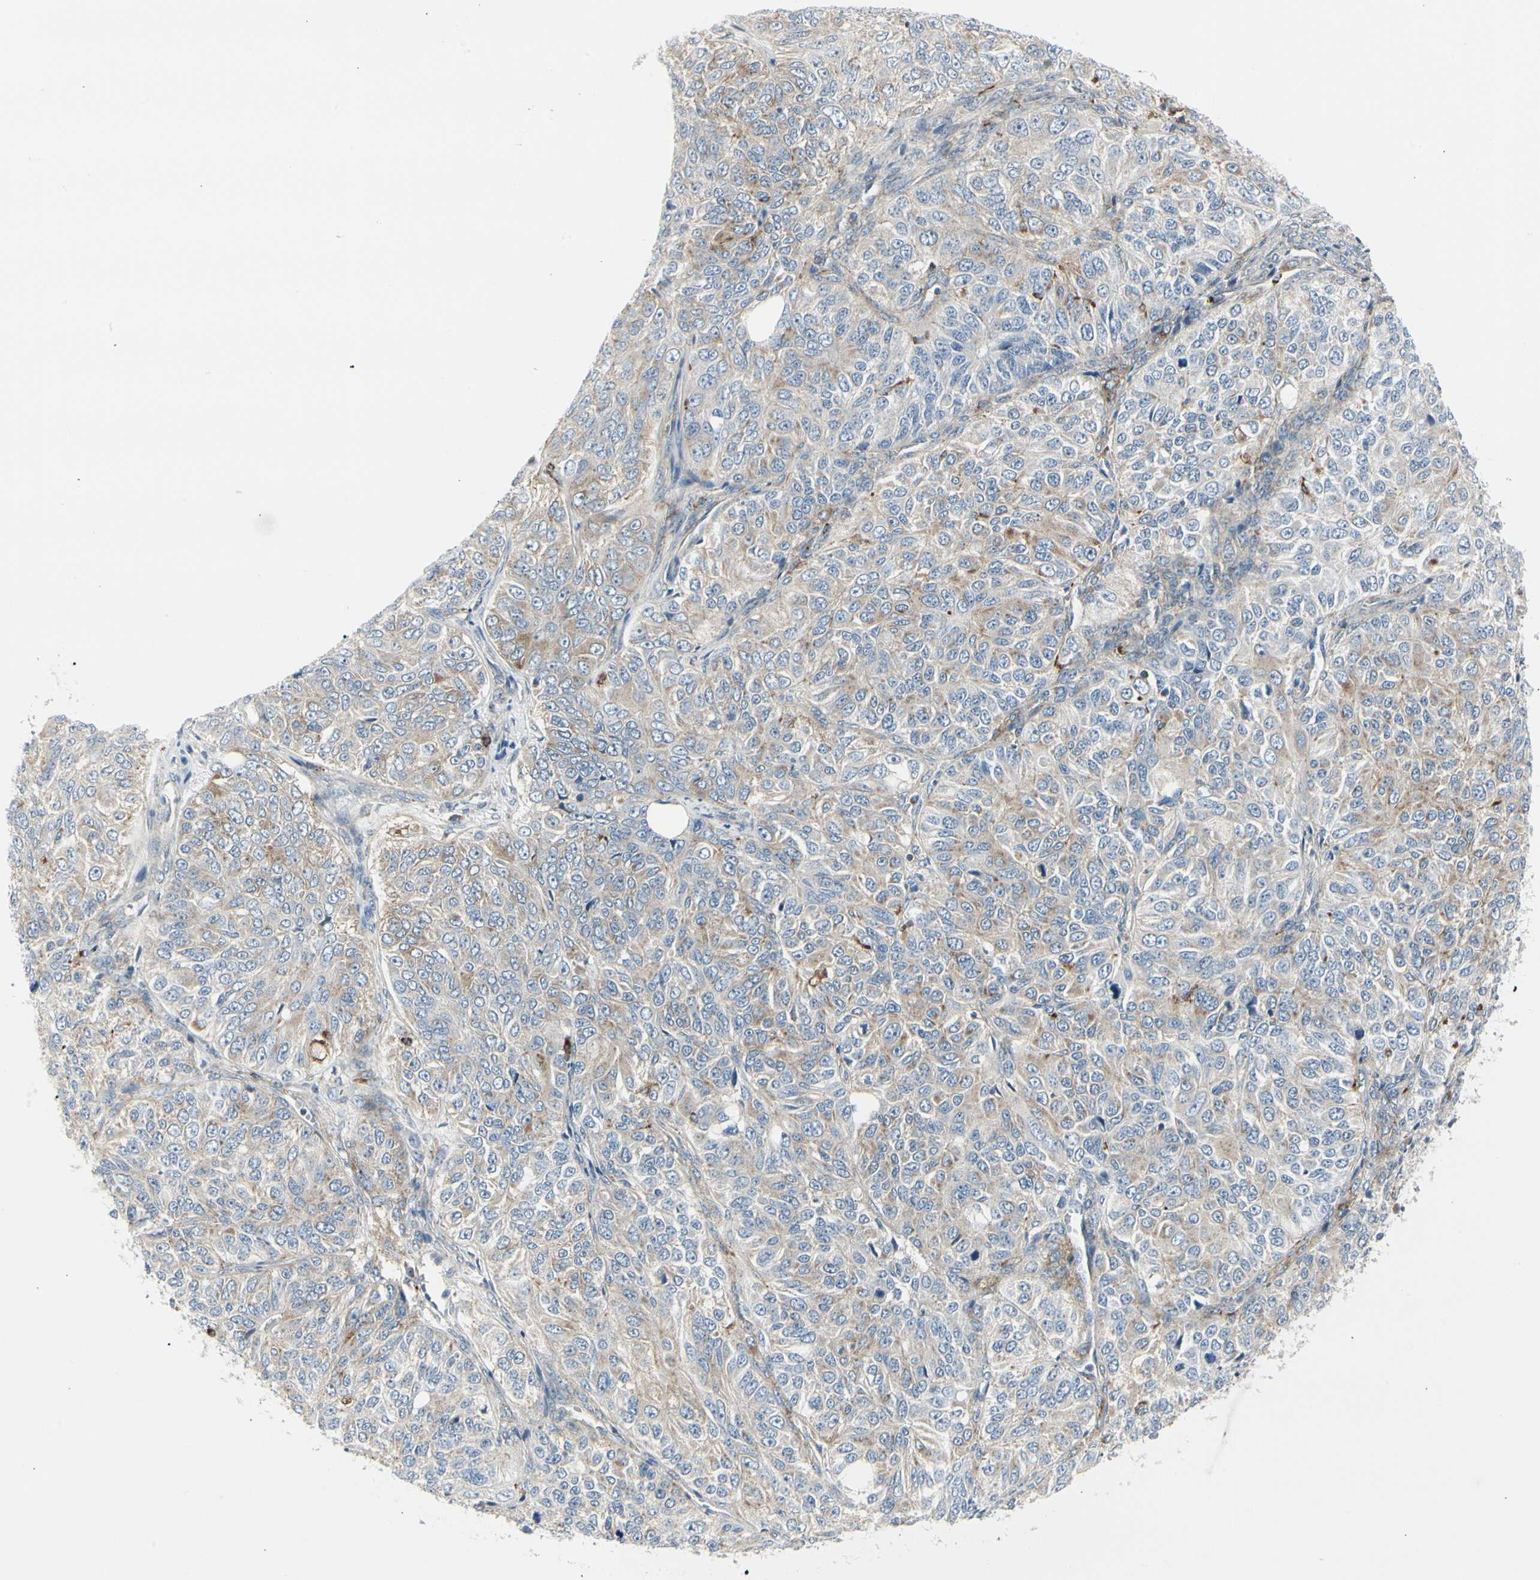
{"staining": {"intensity": "weak", "quantity": "<25%", "location": "cytoplasmic/membranous"}, "tissue": "ovarian cancer", "cell_type": "Tumor cells", "image_type": "cancer", "snomed": [{"axis": "morphology", "description": "Carcinoma, endometroid"}, {"axis": "topography", "description": "Ovary"}], "caption": "Immunohistochemistry histopathology image of neoplastic tissue: ovarian endometroid carcinoma stained with DAB (3,3'-diaminobenzidine) shows no significant protein positivity in tumor cells.", "gene": "ATP6V1B2", "patient": {"sex": "female", "age": 51}}